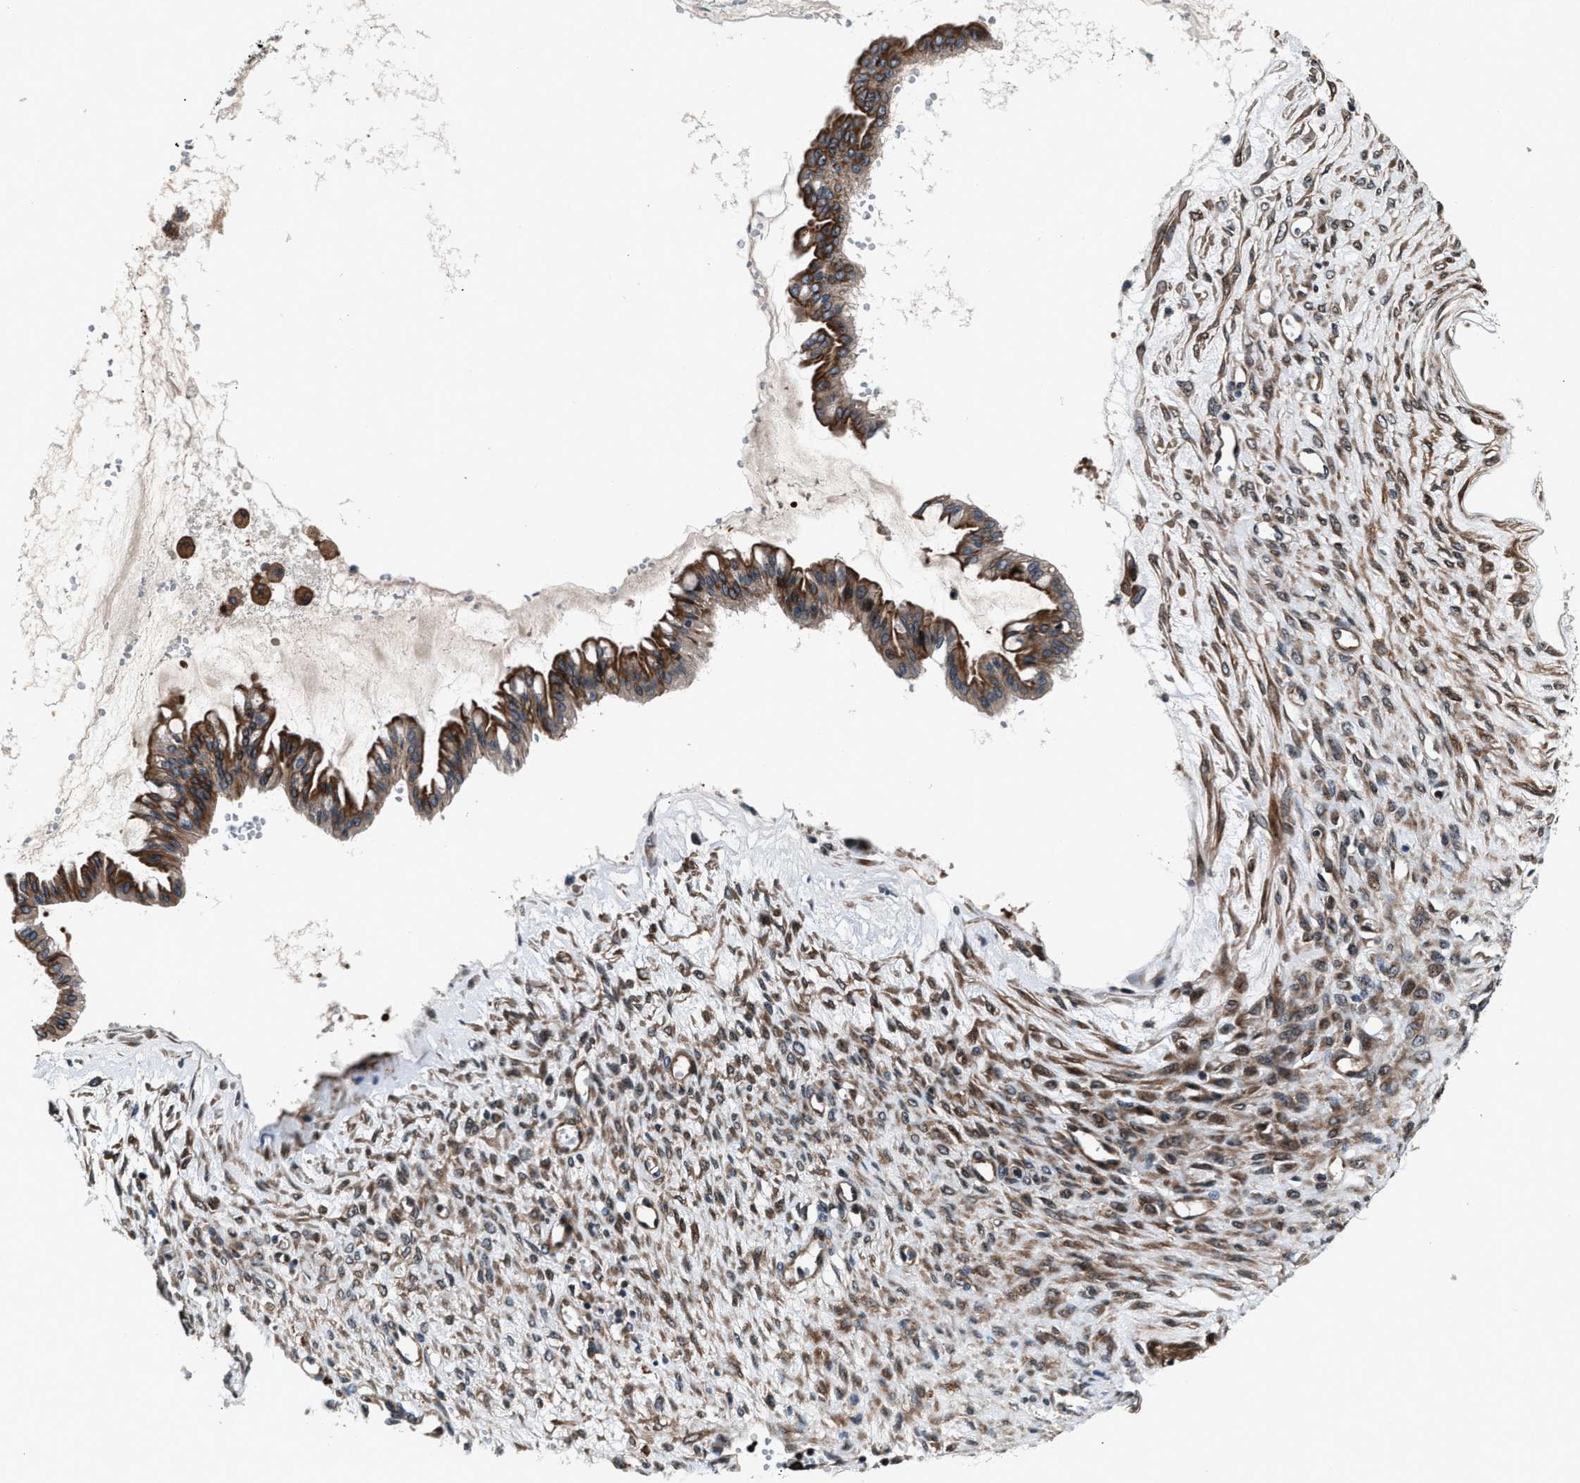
{"staining": {"intensity": "moderate", "quantity": ">75%", "location": "cytoplasmic/membranous"}, "tissue": "ovarian cancer", "cell_type": "Tumor cells", "image_type": "cancer", "snomed": [{"axis": "morphology", "description": "Cystadenocarcinoma, mucinous, NOS"}, {"axis": "topography", "description": "Ovary"}], "caption": "This is a micrograph of immunohistochemistry staining of ovarian cancer, which shows moderate staining in the cytoplasmic/membranous of tumor cells.", "gene": "DYNC2I1", "patient": {"sex": "female", "age": 73}}